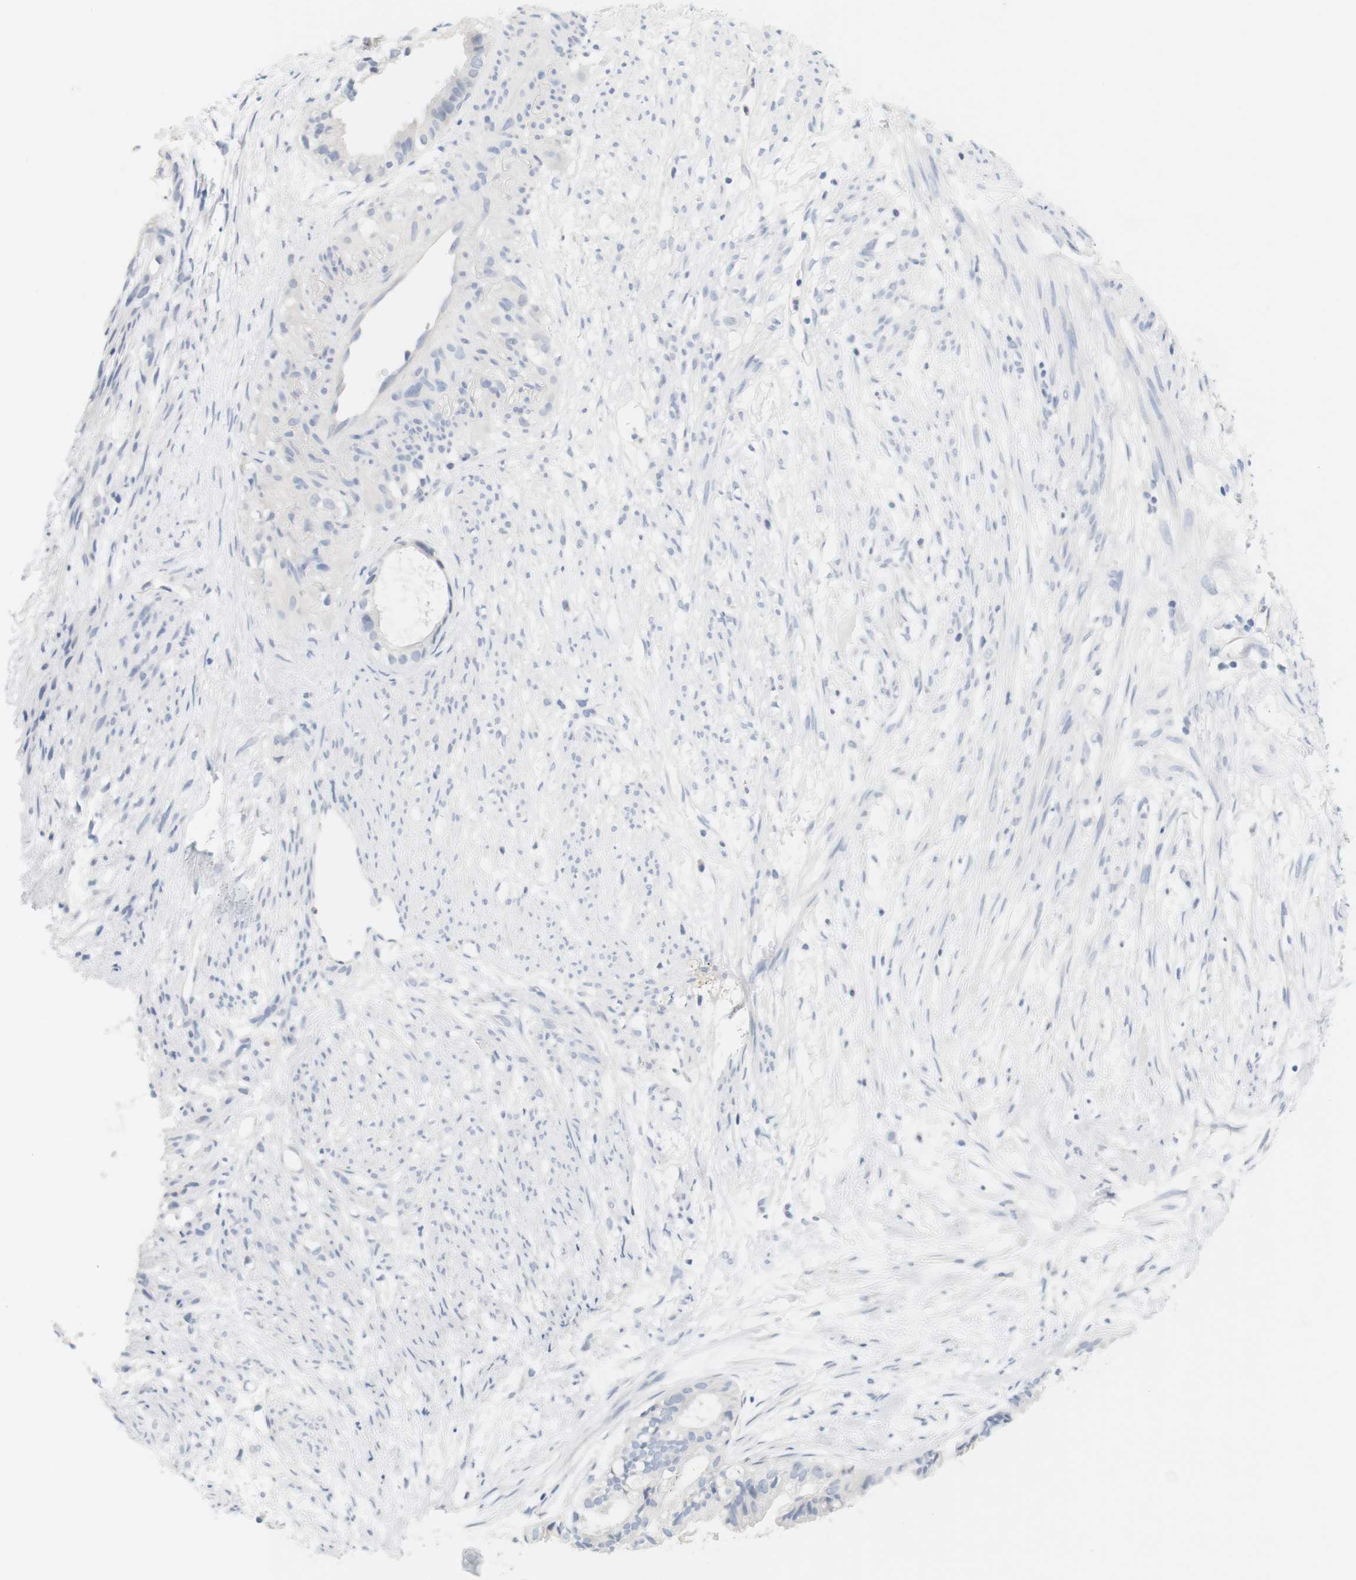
{"staining": {"intensity": "negative", "quantity": "none", "location": "none"}, "tissue": "cervical cancer", "cell_type": "Tumor cells", "image_type": "cancer", "snomed": [{"axis": "morphology", "description": "Normal tissue, NOS"}, {"axis": "morphology", "description": "Adenocarcinoma, NOS"}, {"axis": "topography", "description": "Cervix"}, {"axis": "topography", "description": "Endometrium"}], "caption": "DAB immunohistochemical staining of adenocarcinoma (cervical) reveals no significant positivity in tumor cells.", "gene": "OPRM1", "patient": {"sex": "female", "age": 86}}